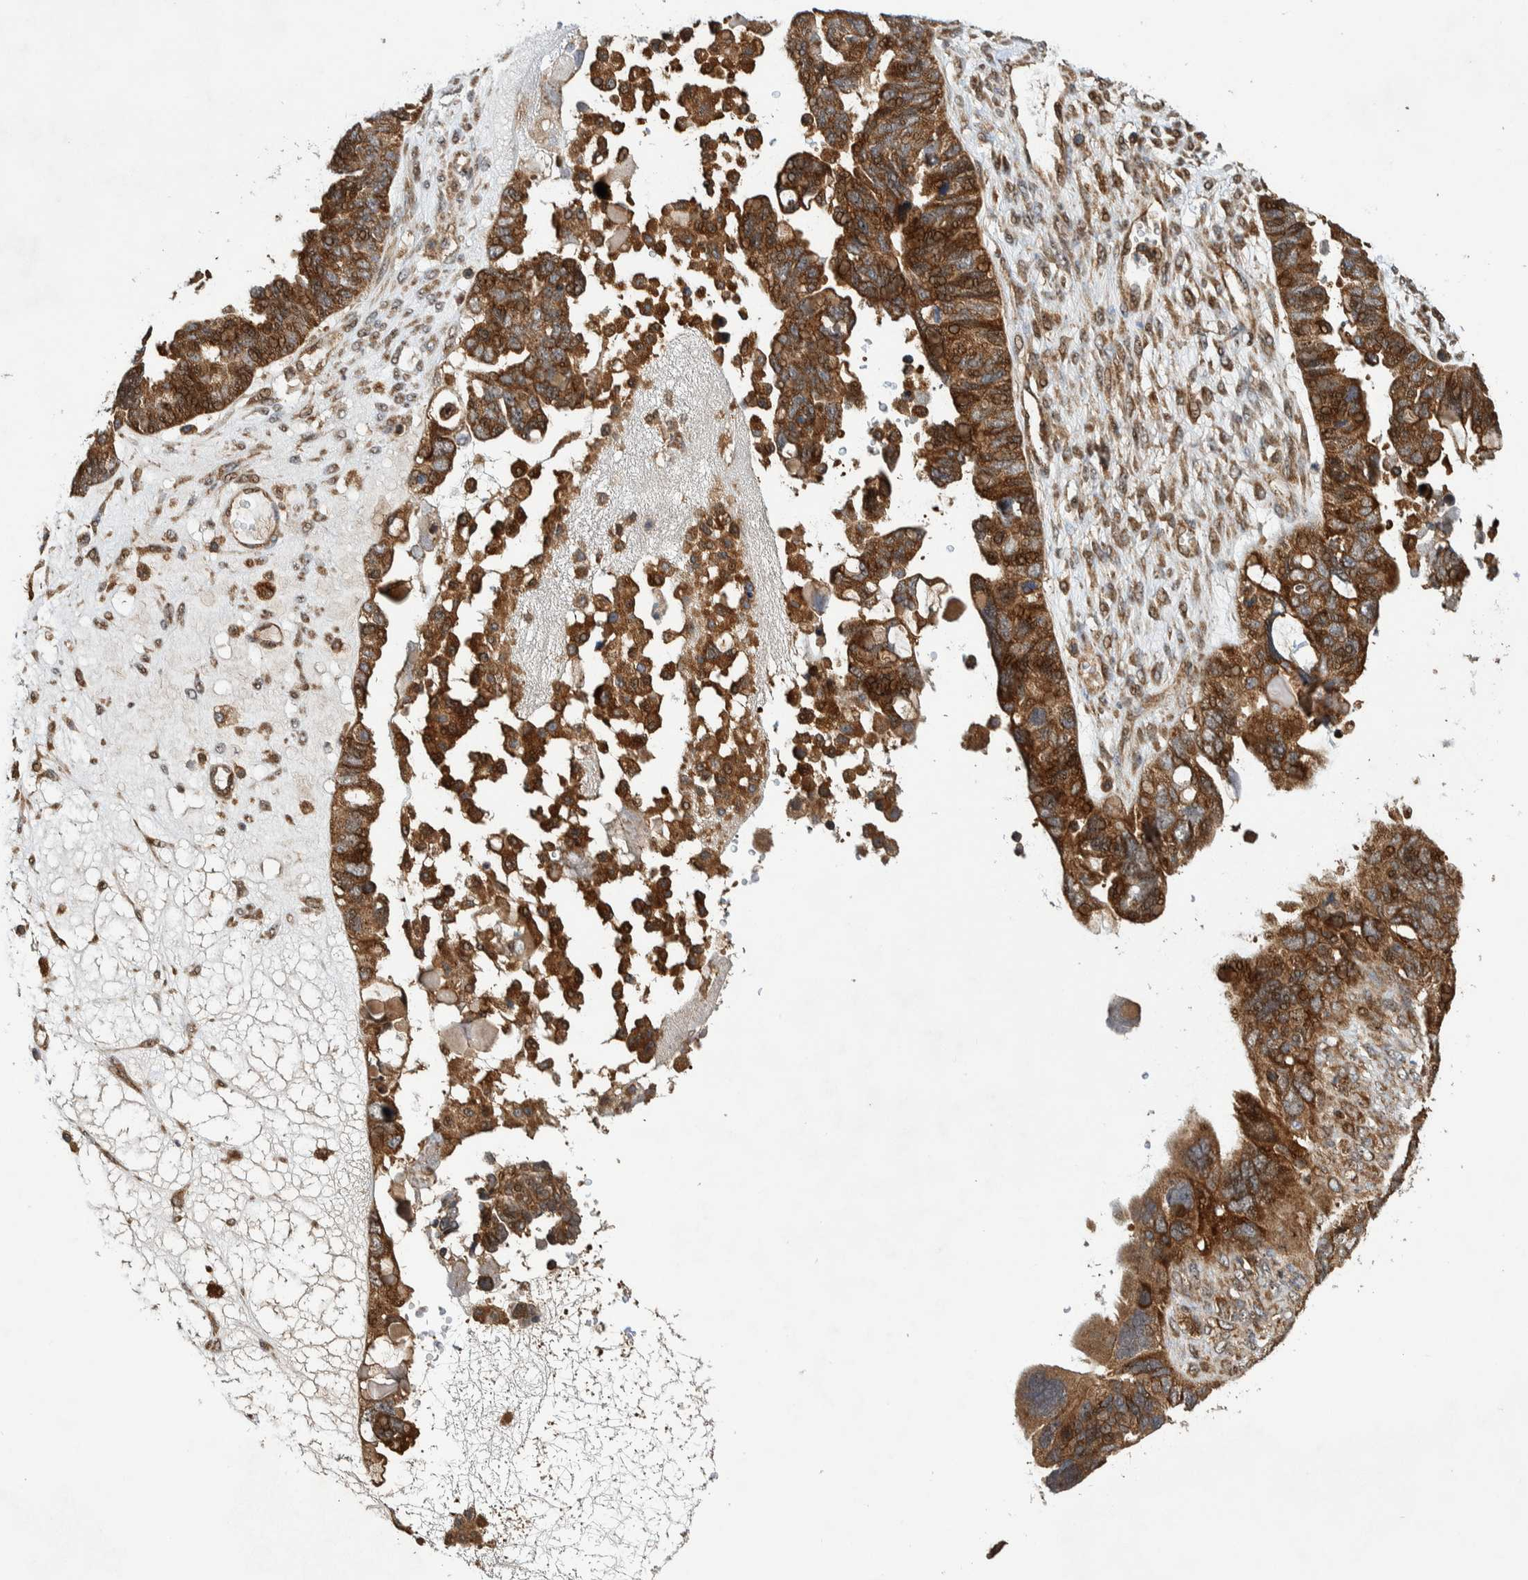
{"staining": {"intensity": "strong", "quantity": ">75%", "location": "cytoplasmic/membranous"}, "tissue": "ovarian cancer", "cell_type": "Tumor cells", "image_type": "cancer", "snomed": [{"axis": "morphology", "description": "Cystadenocarcinoma, serous, NOS"}, {"axis": "topography", "description": "Ovary"}], "caption": "Immunohistochemical staining of human ovarian cancer (serous cystadenocarcinoma) shows high levels of strong cytoplasmic/membranous expression in about >75% of tumor cells.", "gene": "CCDC57", "patient": {"sex": "female", "age": 79}}